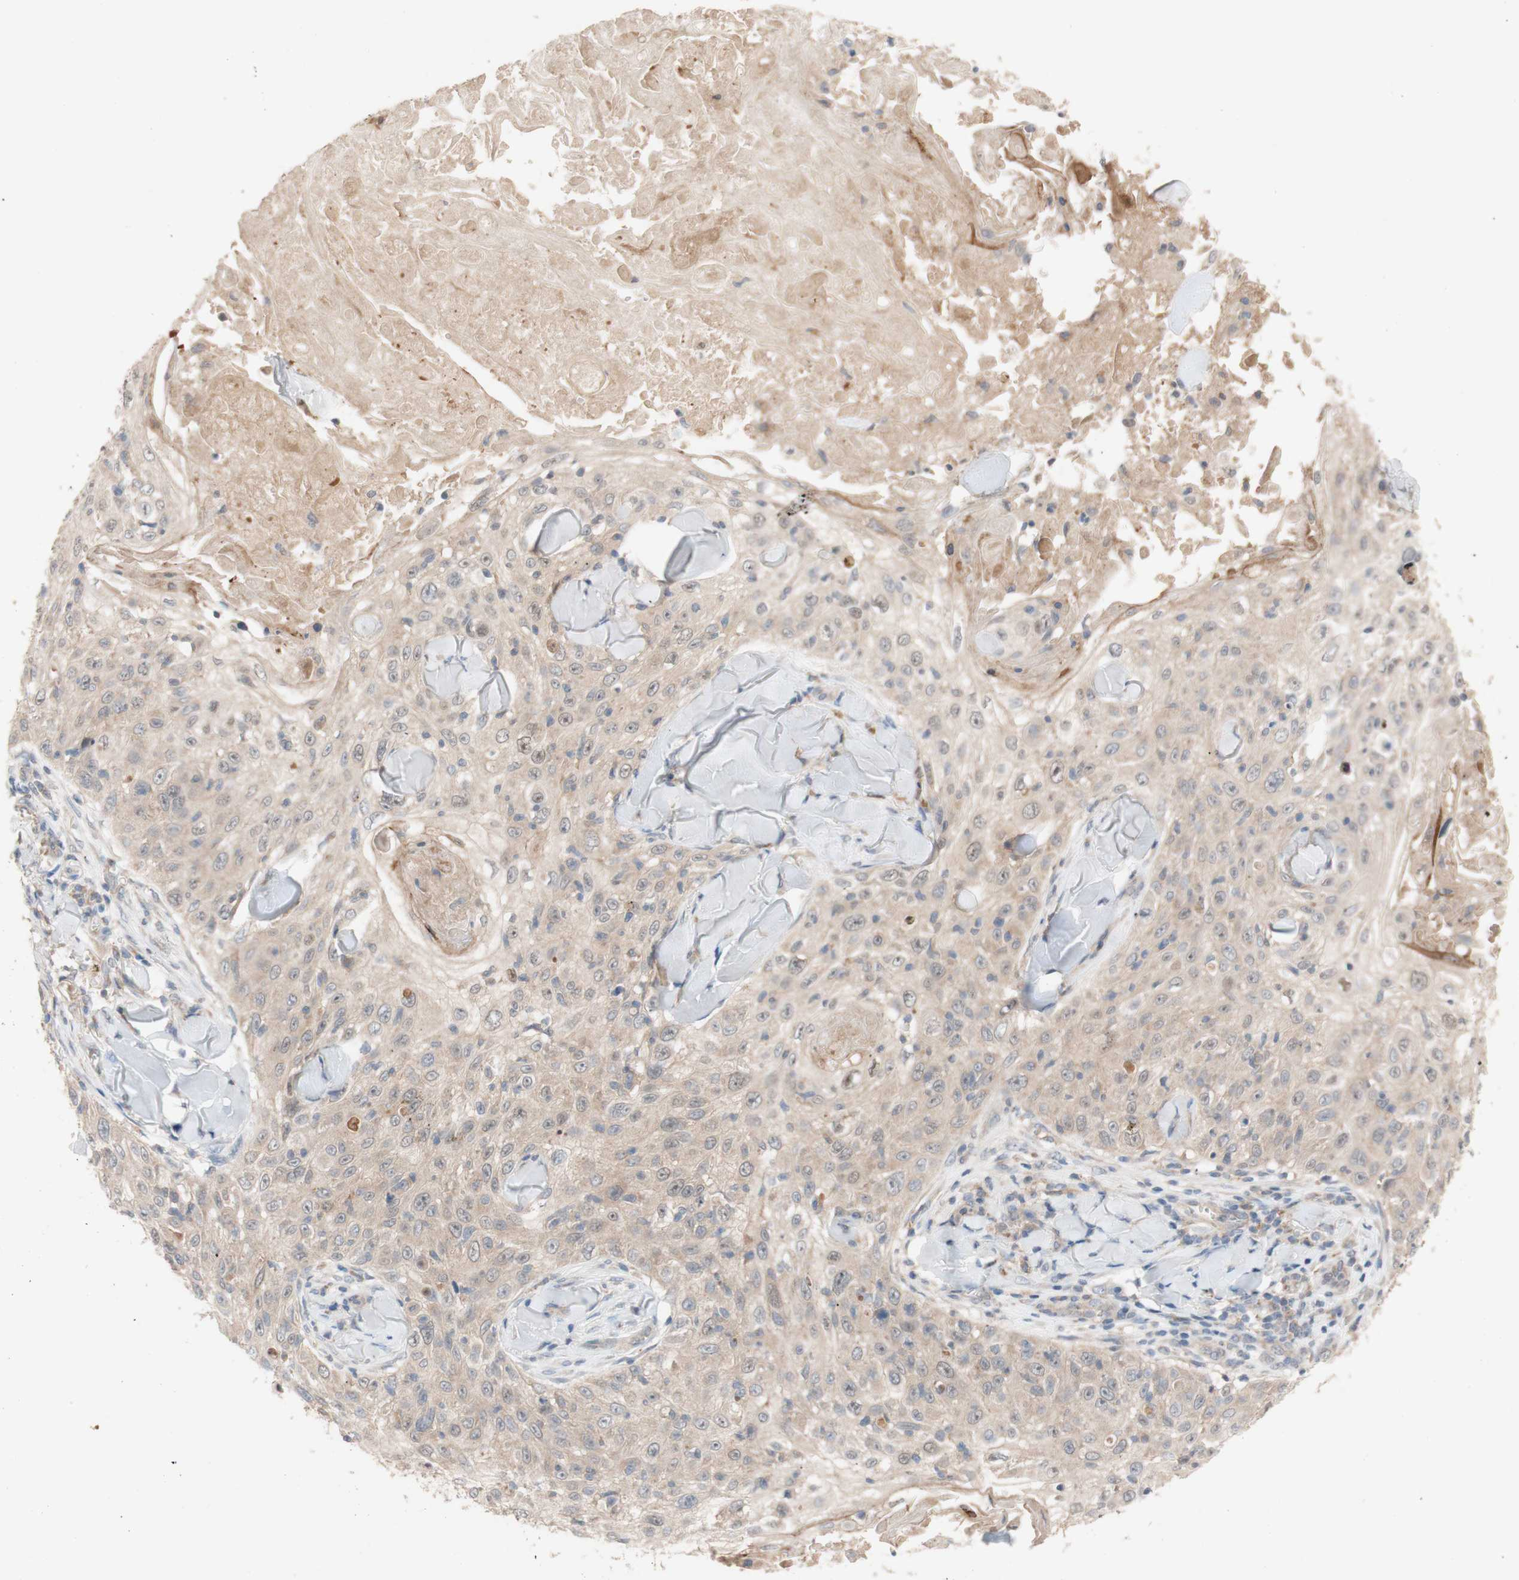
{"staining": {"intensity": "weak", "quantity": ">75%", "location": "cytoplasmic/membranous"}, "tissue": "skin cancer", "cell_type": "Tumor cells", "image_type": "cancer", "snomed": [{"axis": "morphology", "description": "Squamous cell carcinoma, NOS"}, {"axis": "topography", "description": "Skin"}], "caption": "Protein staining reveals weak cytoplasmic/membranous staining in approximately >75% of tumor cells in skin cancer (squamous cell carcinoma).", "gene": "PEX2", "patient": {"sex": "male", "age": 86}}